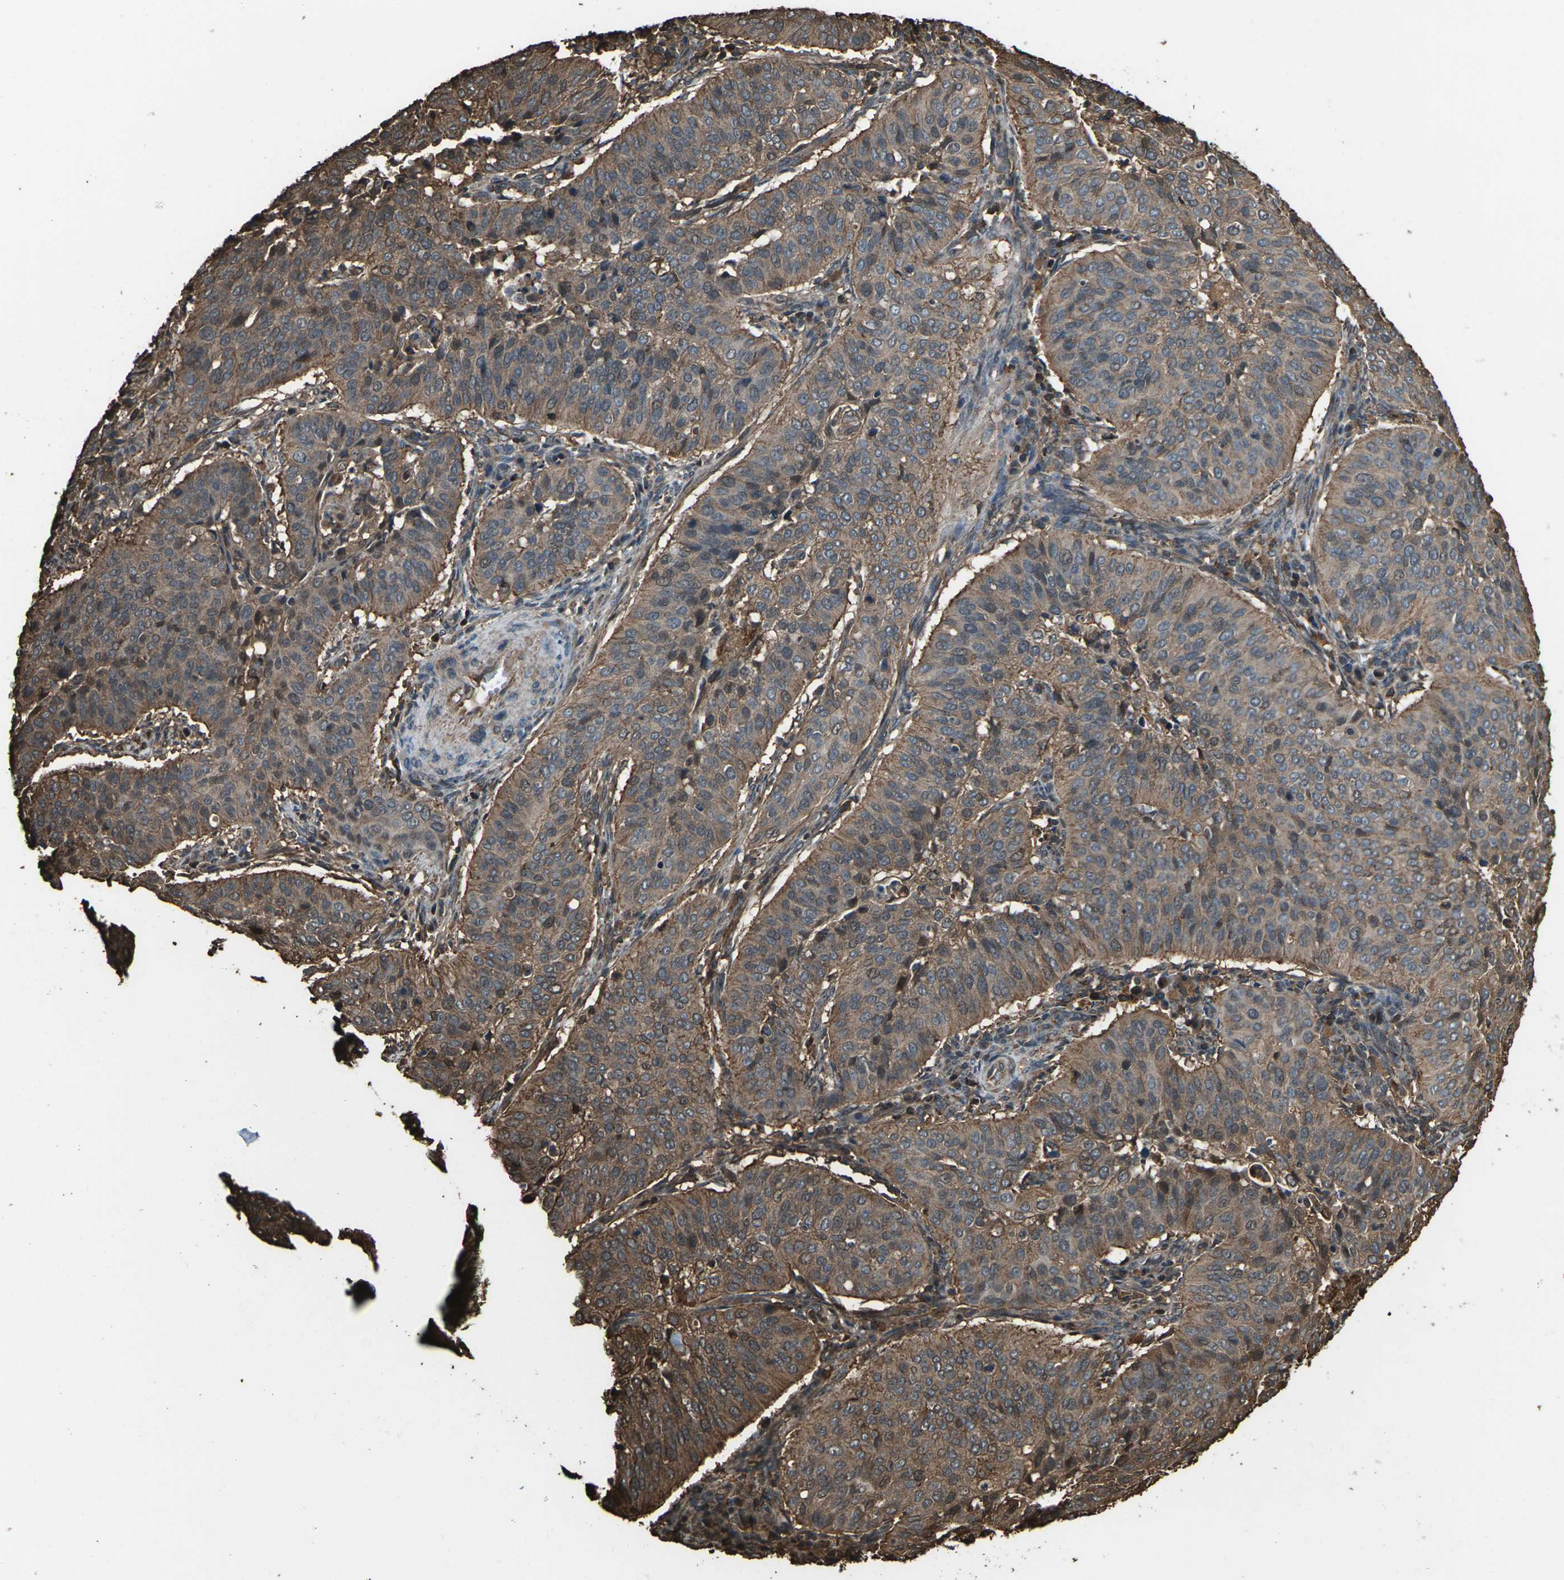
{"staining": {"intensity": "moderate", "quantity": ">75%", "location": "cytoplasmic/membranous"}, "tissue": "cervical cancer", "cell_type": "Tumor cells", "image_type": "cancer", "snomed": [{"axis": "morphology", "description": "Normal tissue, NOS"}, {"axis": "morphology", "description": "Squamous cell carcinoma, NOS"}, {"axis": "topography", "description": "Cervix"}], "caption": "Brown immunohistochemical staining in human cervical squamous cell carcinoma shows moderate cytoplasmic/membranous staining in about >75% of tumor cells.", "gene": "DHPS", "patient": {"sex": "female", "age": 39}}